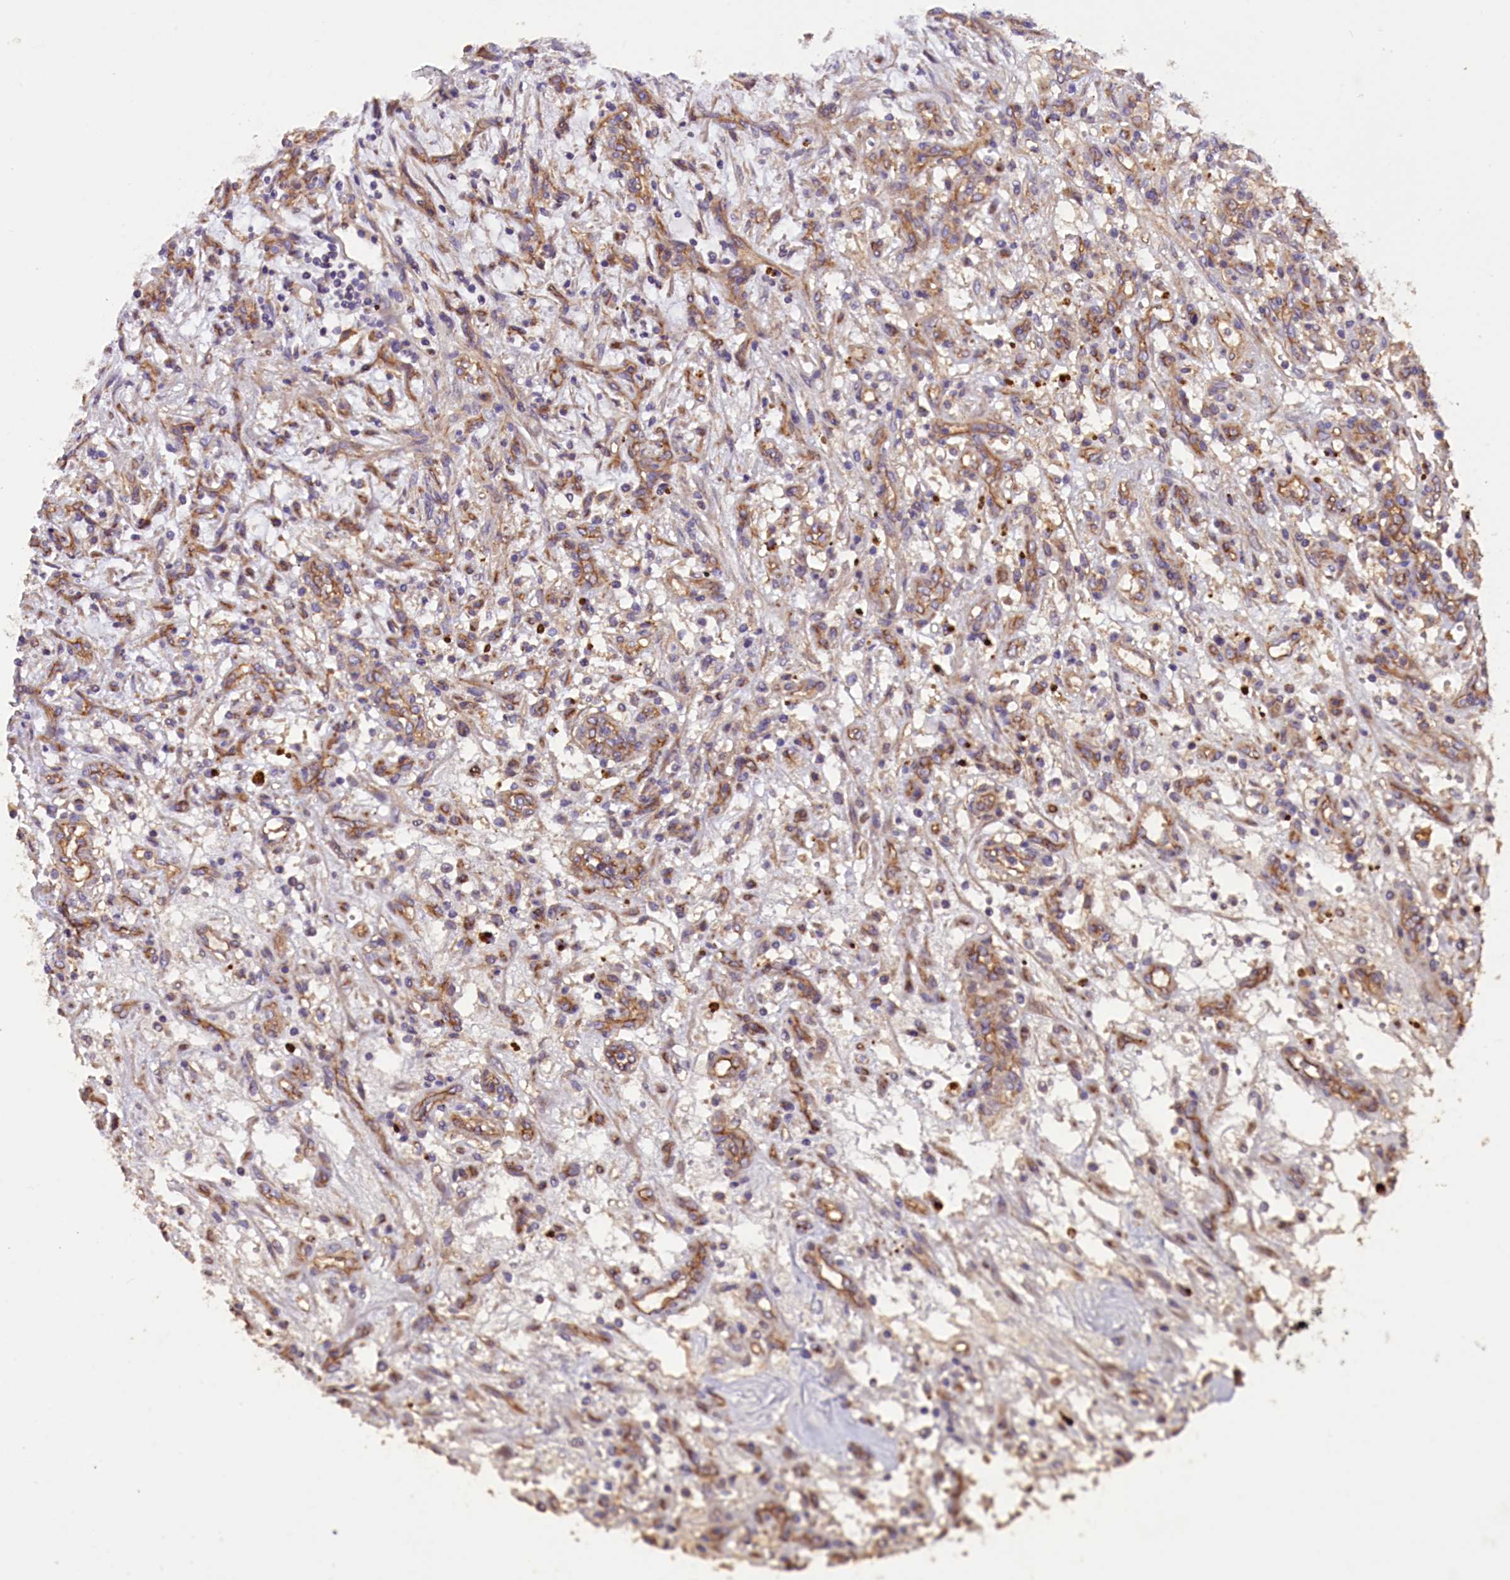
{"staining": {"intensity": "moderate", "quantity": "<25%", "location": "cytoplasmic/membranous"}, "tissue": "renal cancer", "cell_type": "Tumor cells", "image_type": "cancer", "snomed": [{"axis": "morphology", "description": "Adenocarcinoma, NOS"}, {"axis": "topography", "description": "Kidney"}], "caption": "This histopathology image displays renal cancer stained with immunohistochemistry to label a protein in brown. The cytoplasmic/membranous of tumor cells show moderate positivity for the protein. Nuclei are counter-stained blue.", "gene": "ERMARD", "patient": {"sex": "female", "age": 57}}